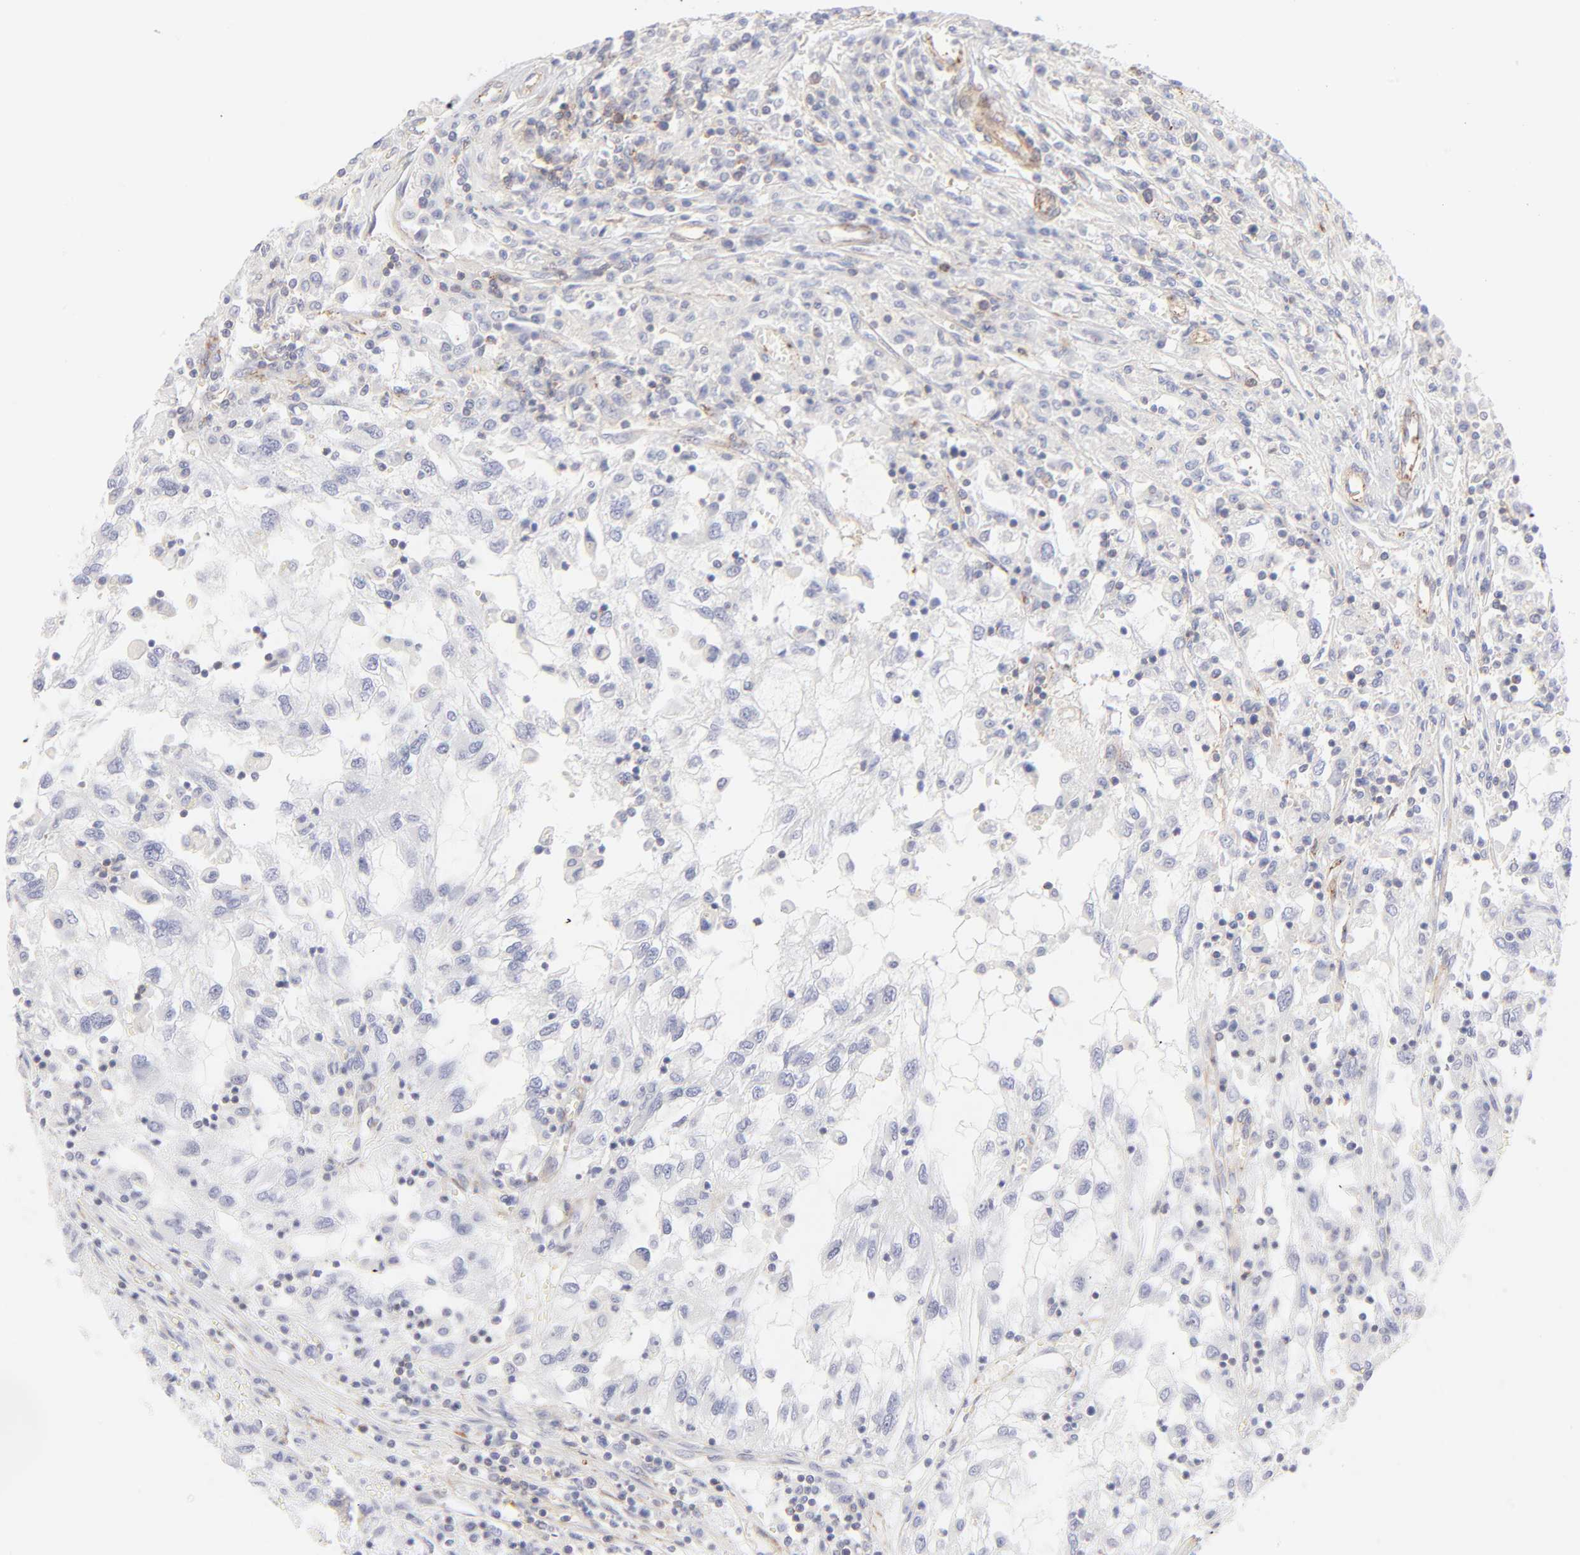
{"staining": {"intensity": "negative", "quantity": "none", "location": "none"}, "tissue": "renal cancer", "cell_type": "Tumor cells", "image_type": "cancer", "snomed": [{"axis": "morphology", "description": "Normal tissue, NOS"}, {"axis": "morphology", "description": "Adenocarcinoma, NOS"}, {"axis": "topography", "description": "Kidney"}], "caption": "Photomicrograph shows no protein expression in tumor cells of adenocarcinoma (renal) tissue.", "gene": "ACTA2", "patient": {"sex": "male", "age": 71}}